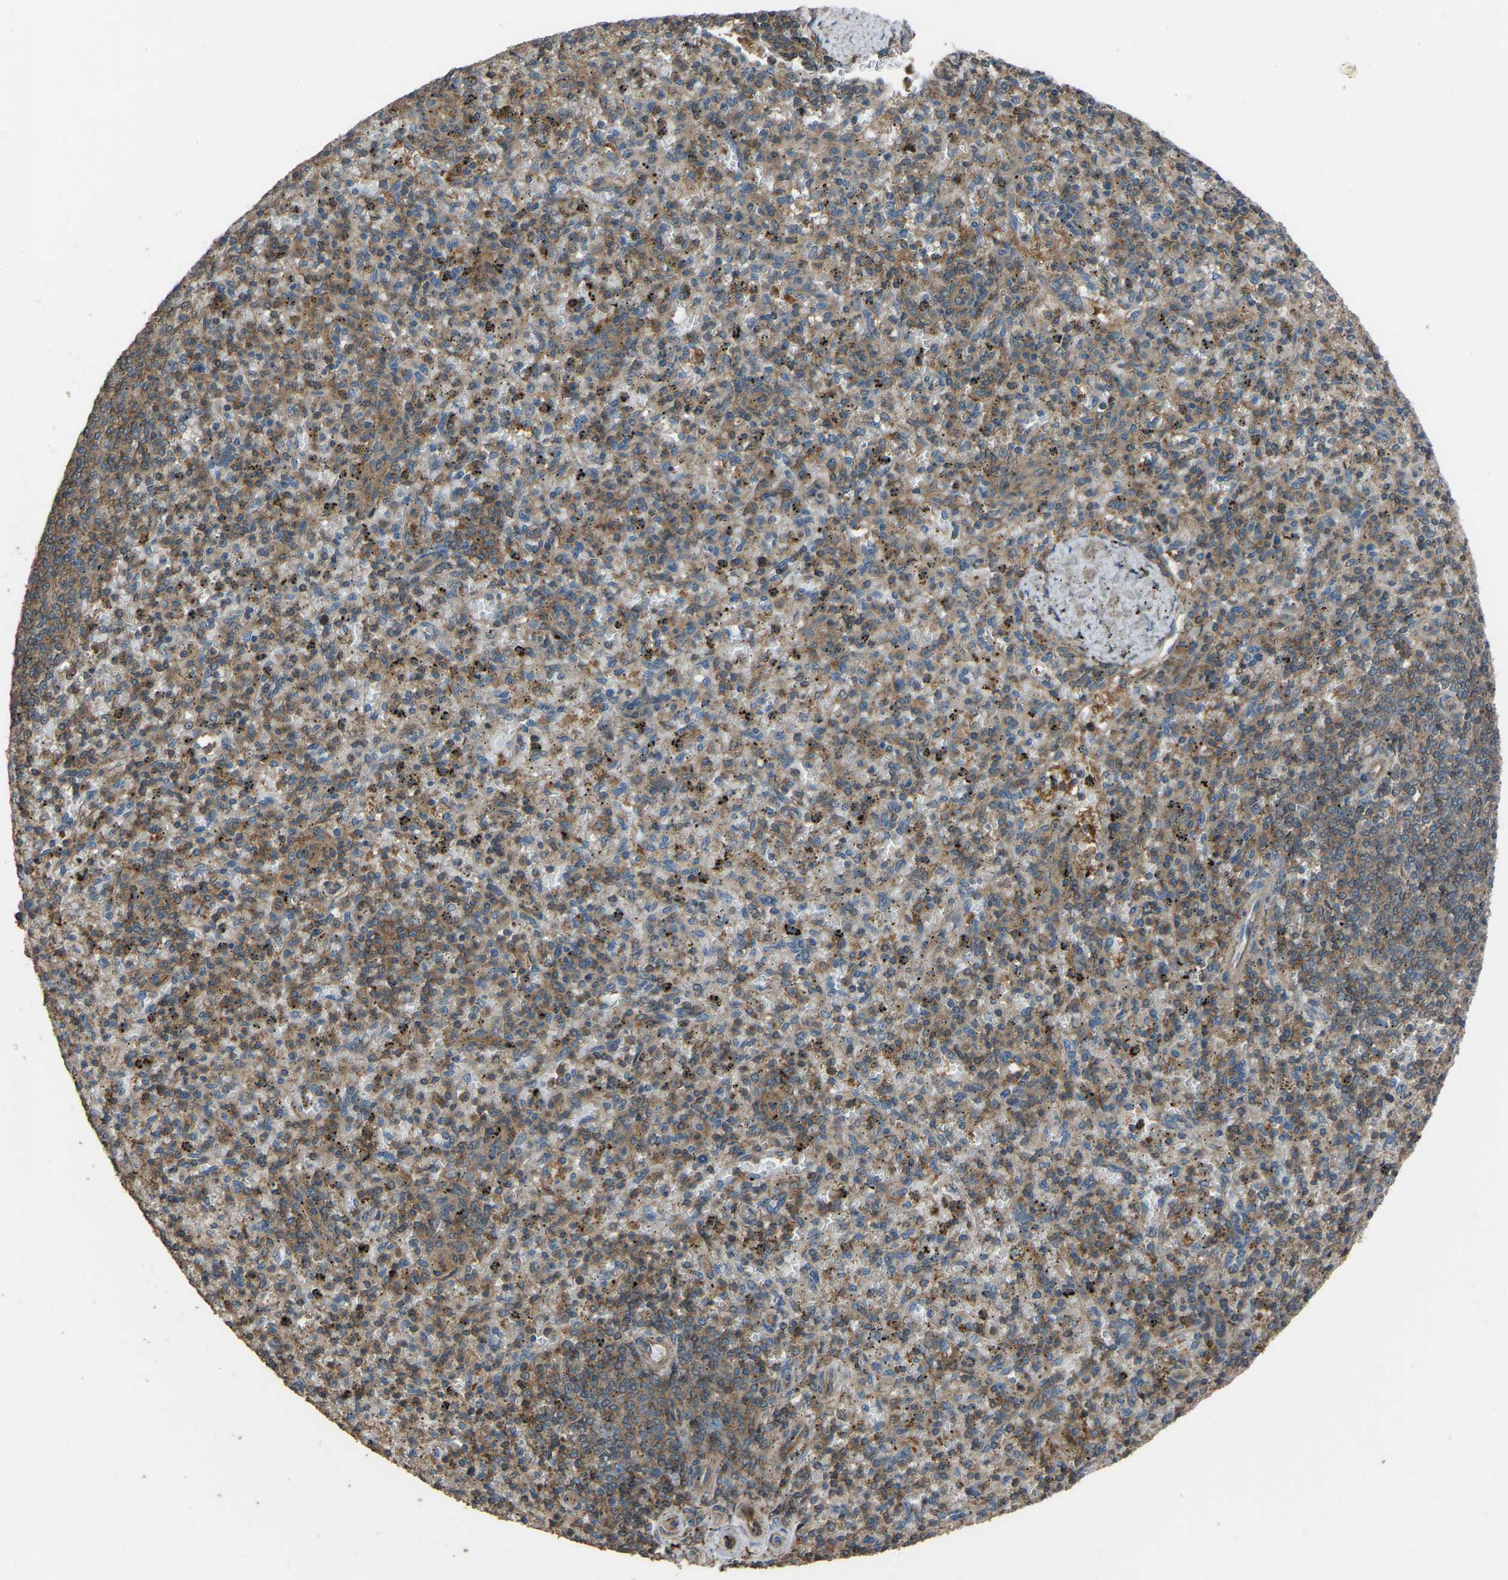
{"staining": {"intensity": "moderate", "quantity": "25%-75%", "location": "cytoplasmic/membranous"}, "tissue": "spleen", "cell_type": "Cells in red pulp", "image_type": "normal", "snomed": [{"axis": "morphology", "description": "Normal tissue, NOS"}, {"axis": "topography", "description": "Spleen"}], "caption": "Immunohistochemical staining of unremarkable spleen reveals medium levels of moderate cytoplasmic/membranous staining in about 25%-75% of cells in red pulp. (Stains: DAB in brown, nuclei in blue, Microscopy: brightfield microscopy at high magnification).", "gene": "SLC4A2", "patient": {"sex": "male", "age": 72}}